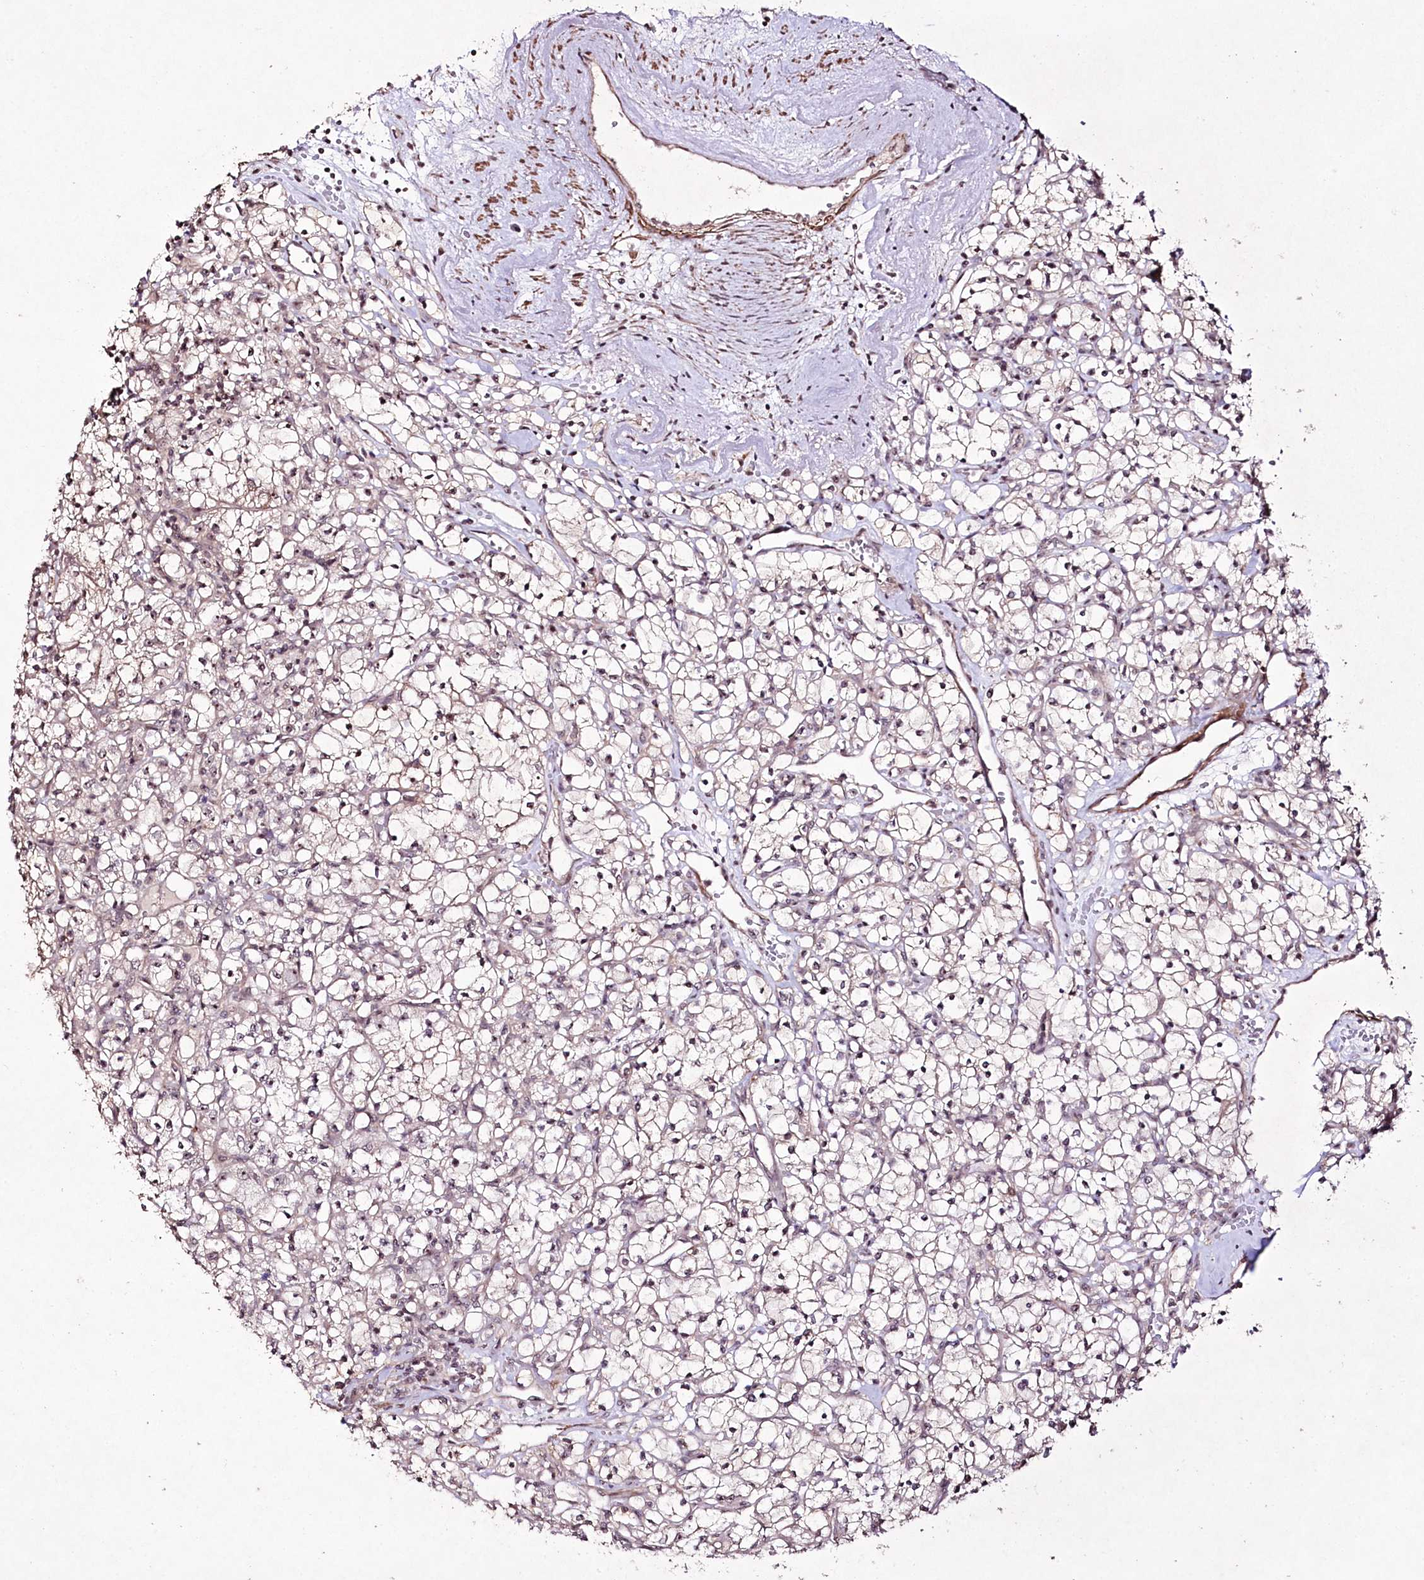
{"staining": {"intensity": "weak", "quantity": "<25%", "location": "nuclear"}, "tissue": "renal cancer", "cell_type": "Tumor cells", "image_type": "cancer", "snomed": [{"axis": "morphology", "description": "Adenocarcinoma, NOS"}, {"axis": "topography", "description": "Kidney"}], "caption": "Image shows no protein expression in tumor cells of renal cancer (adenocarcinoma) tissue.", "gene": "CCDC59", "patient": {"sex": "female", "age": 59}}